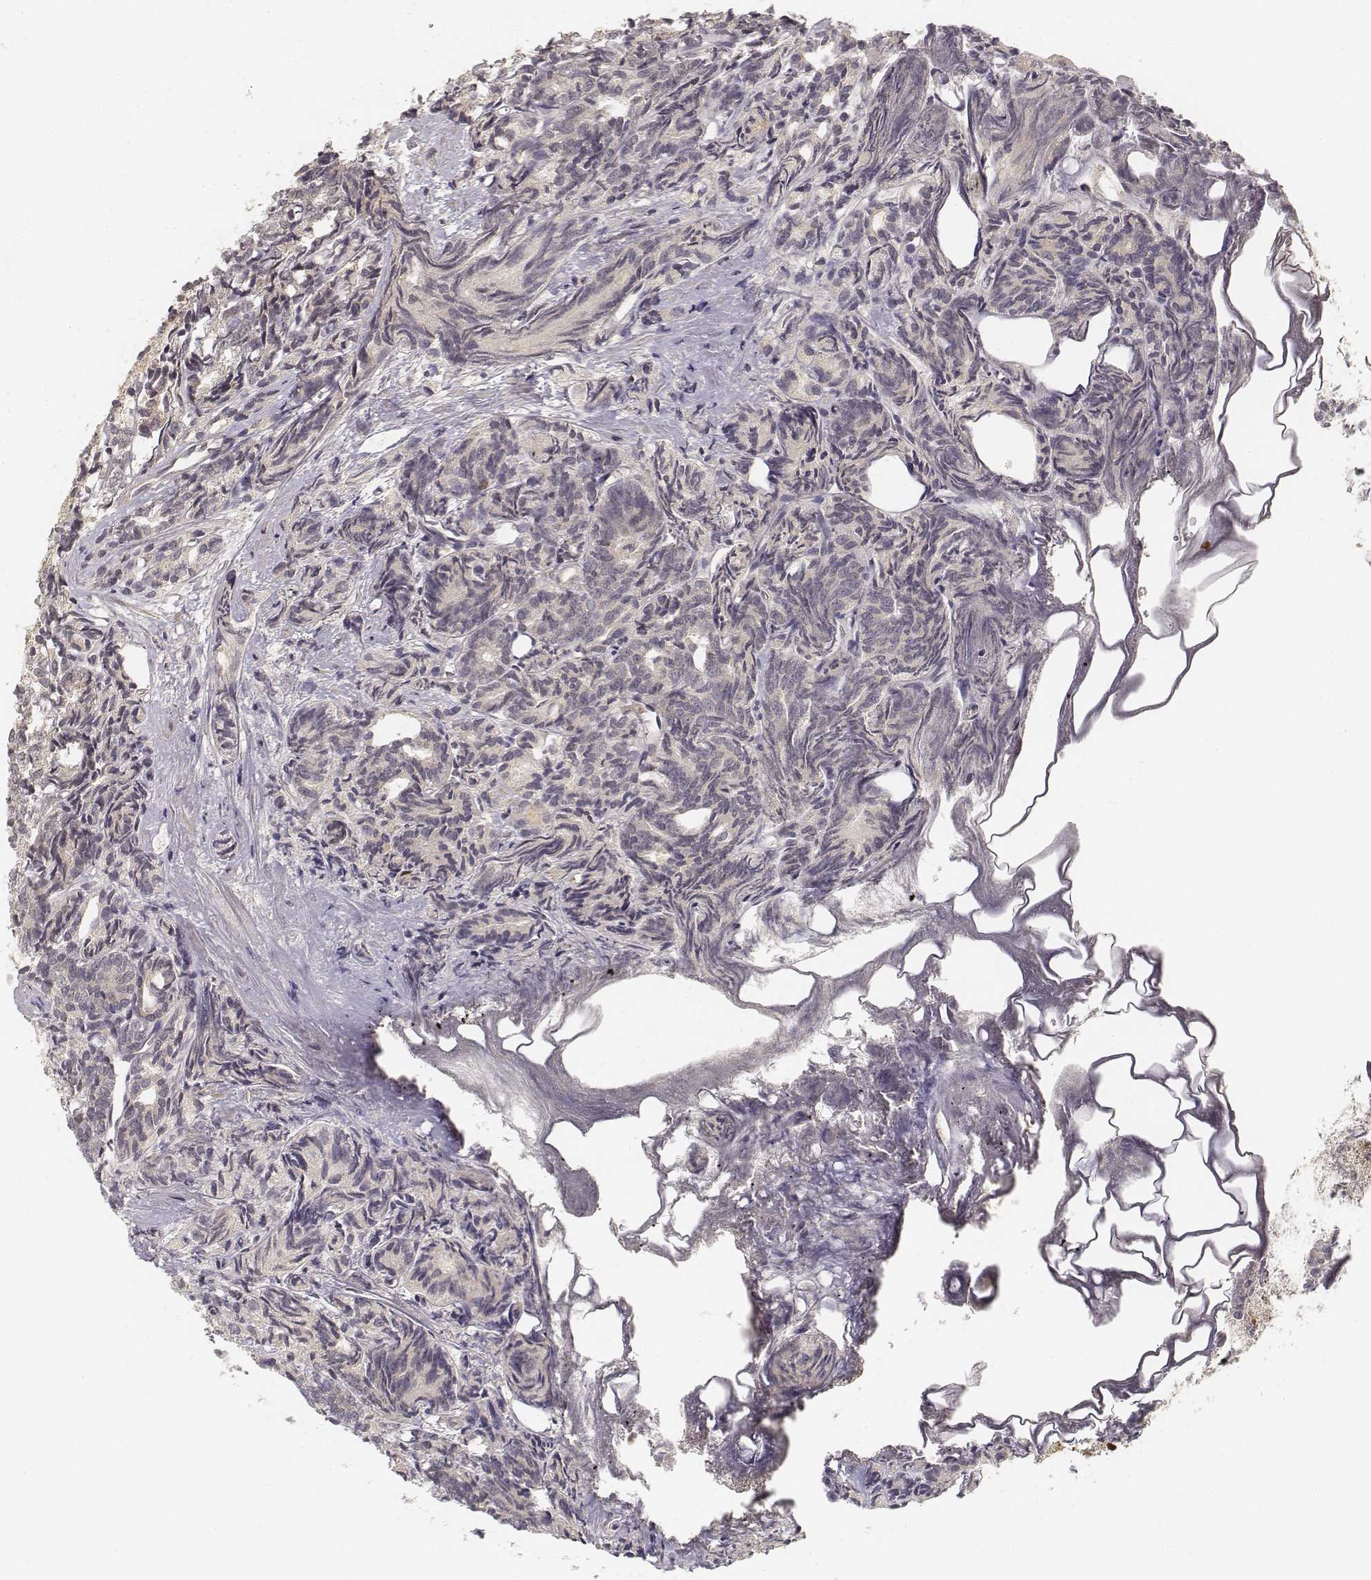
{"staining": {"intensity": "negative", "quantity": "none", "location": "none"}, "tissue": "prostate cancer", "cell_type": "Tumor cells", "image_type": "cancer", "snomed": [{"axis": "morphology", "description": "Adenocarcinoma, High grade"}, {"axis": "topography", "description": "Prostate"}], "caption": "A photomicrograph of prostate cancer stained for a protein shows no brown staining in tumor cells.", "gene": "FANCD2", "patient": {"sex": "male", "age": 53}}